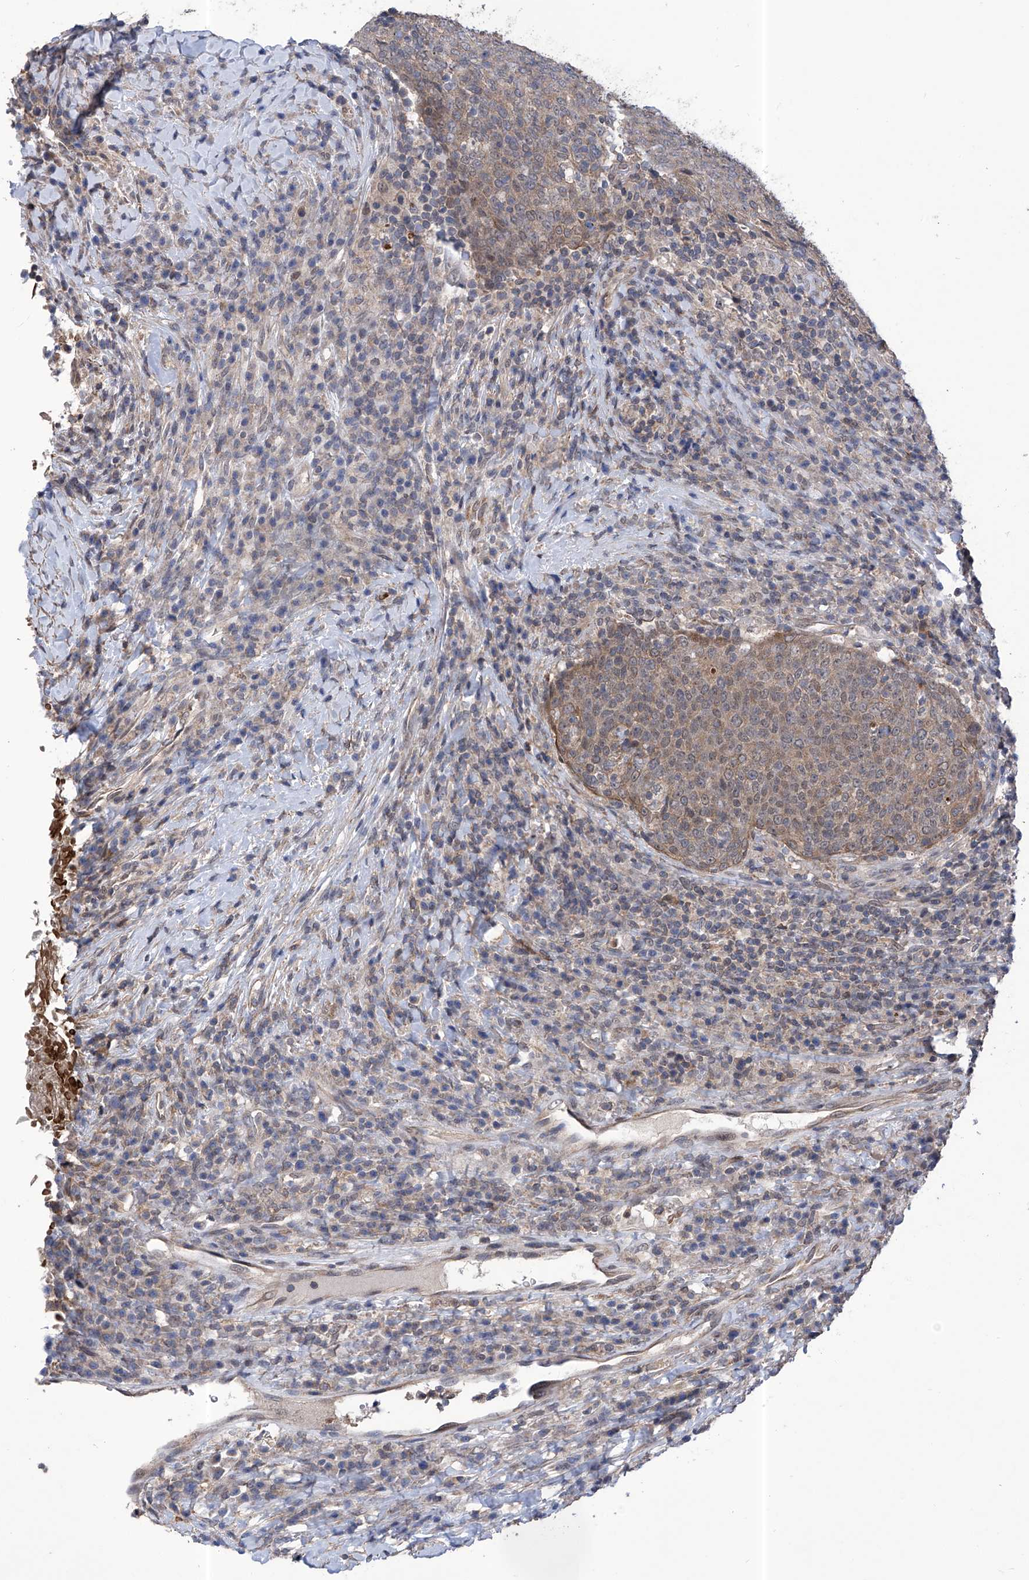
{"staining": {"intensity": "weak", "quantity": ">75%", "location": "cytoplasmic/membranous,nuclear"}, "tissue": "head and neck cancer", "cell_type": "Tumor cells", "image_type": "cancer", "snomed": [{"axis": "morphology", "description": "Squamous cell carcinoma, NOS"}, {"axis": "morphology", "description": "Squamous cell carcinoma, metastatic, NOS"}, {"axis": "topography", "description": "Lymph node"}, {"axis": "topography", "description": "Head-Neck"}], "caption": "Head and neck cancer (squamous cell carcinoma) stained with a protein marker demonstrates weak staining in tumor cells.", "gene": "KIFC2", "patient": {"sex": "male", "age": 62}}